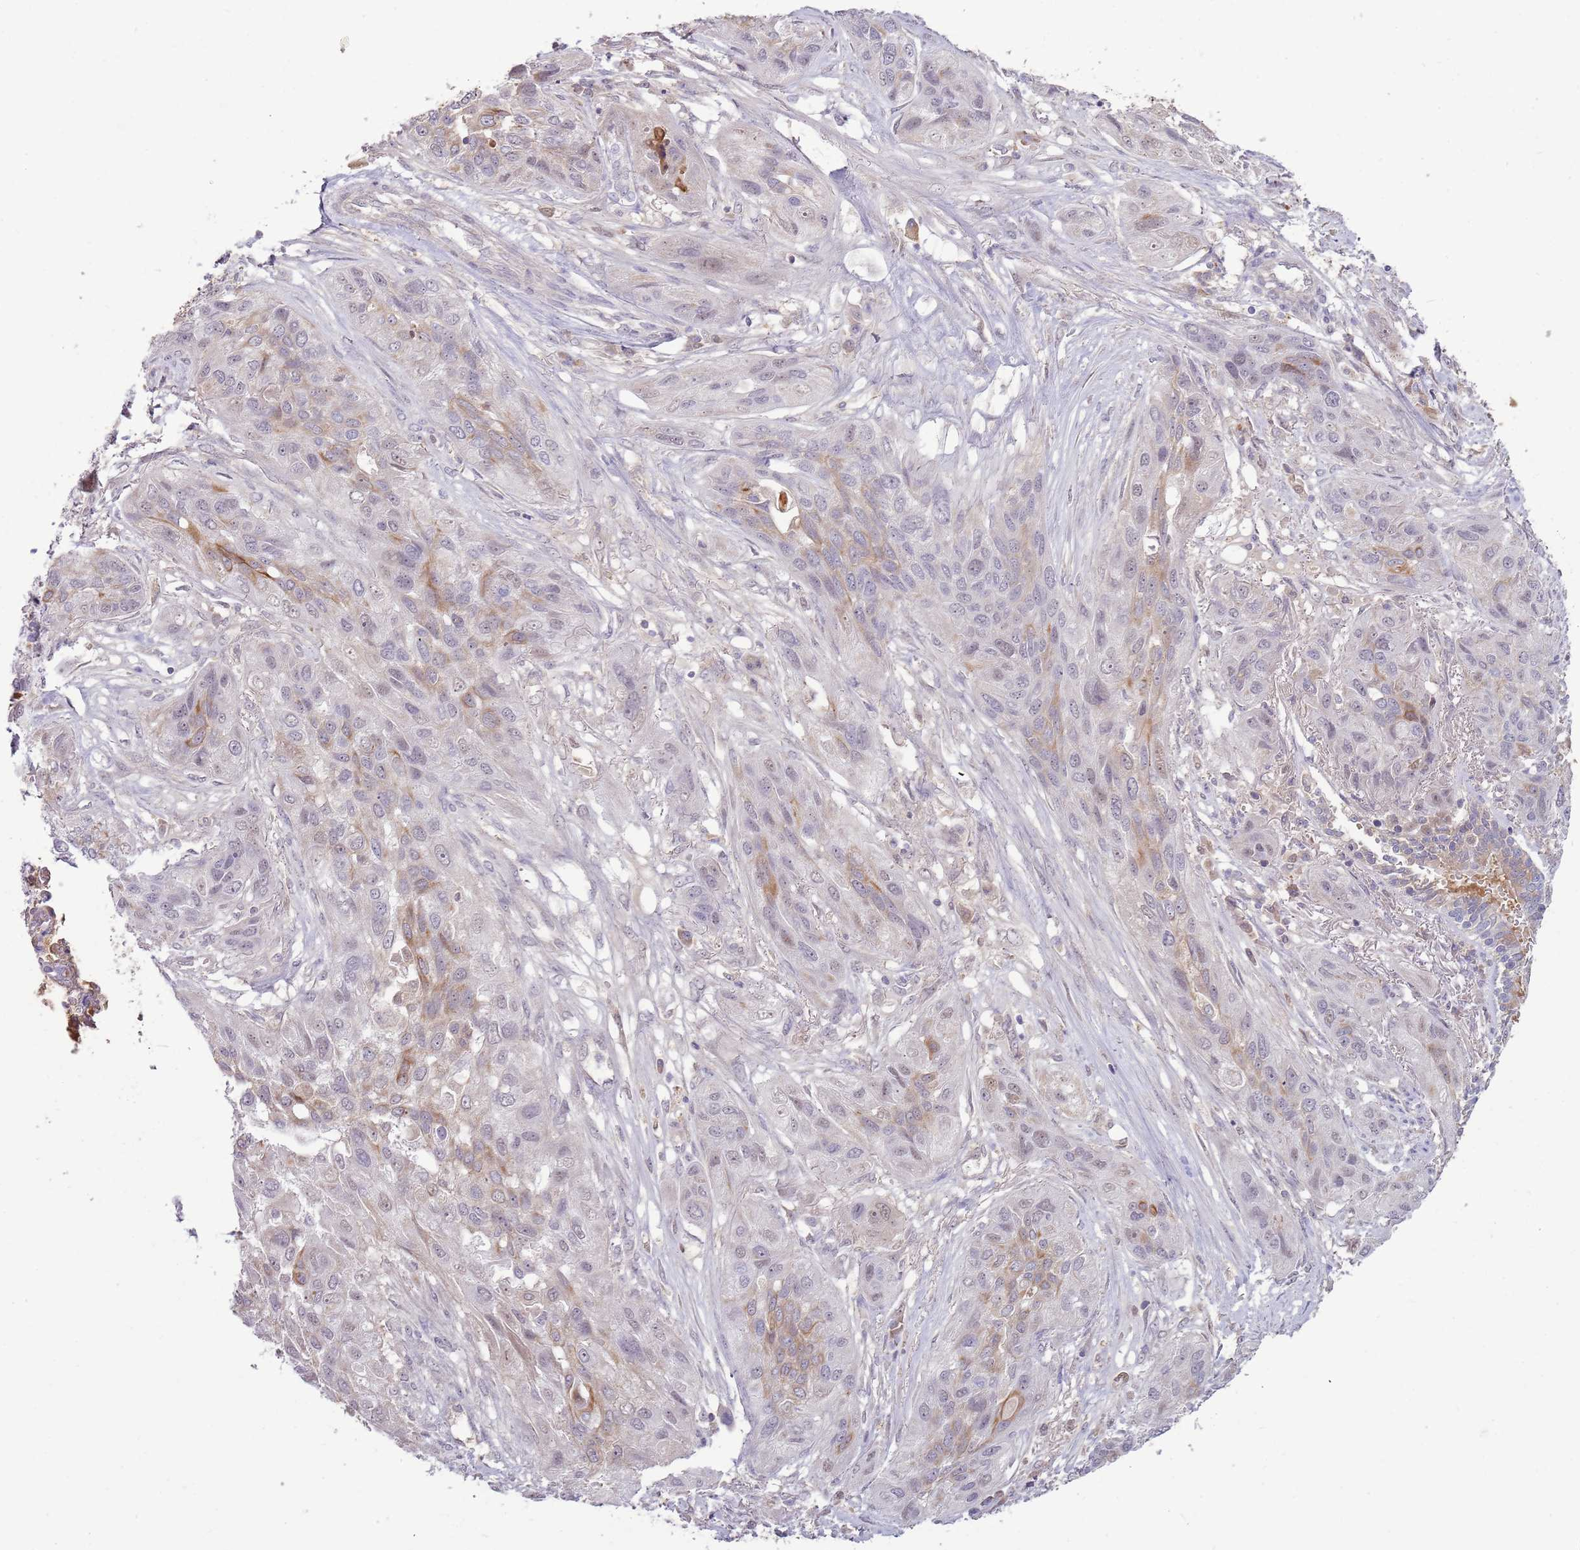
{"staining": {"intensity": "weak", "quantity": "<25%", "location": "cytoplasmic/membranous"}, "tissue": "lung cancer", "cell_type": "Tumor cells", "image_type": "cancer", "snomed": [{"axis": "morphology", "description": "Squamous cell carcinoma, NOS"}, {"axis": "topography", "description": "Lung"}], "caption": "There is no significant positivity in tumor cells of lung cancer (squamous cell carcinoma).", "gene": "NBPF6", "patient": {"sex": "female", "age": 70}}